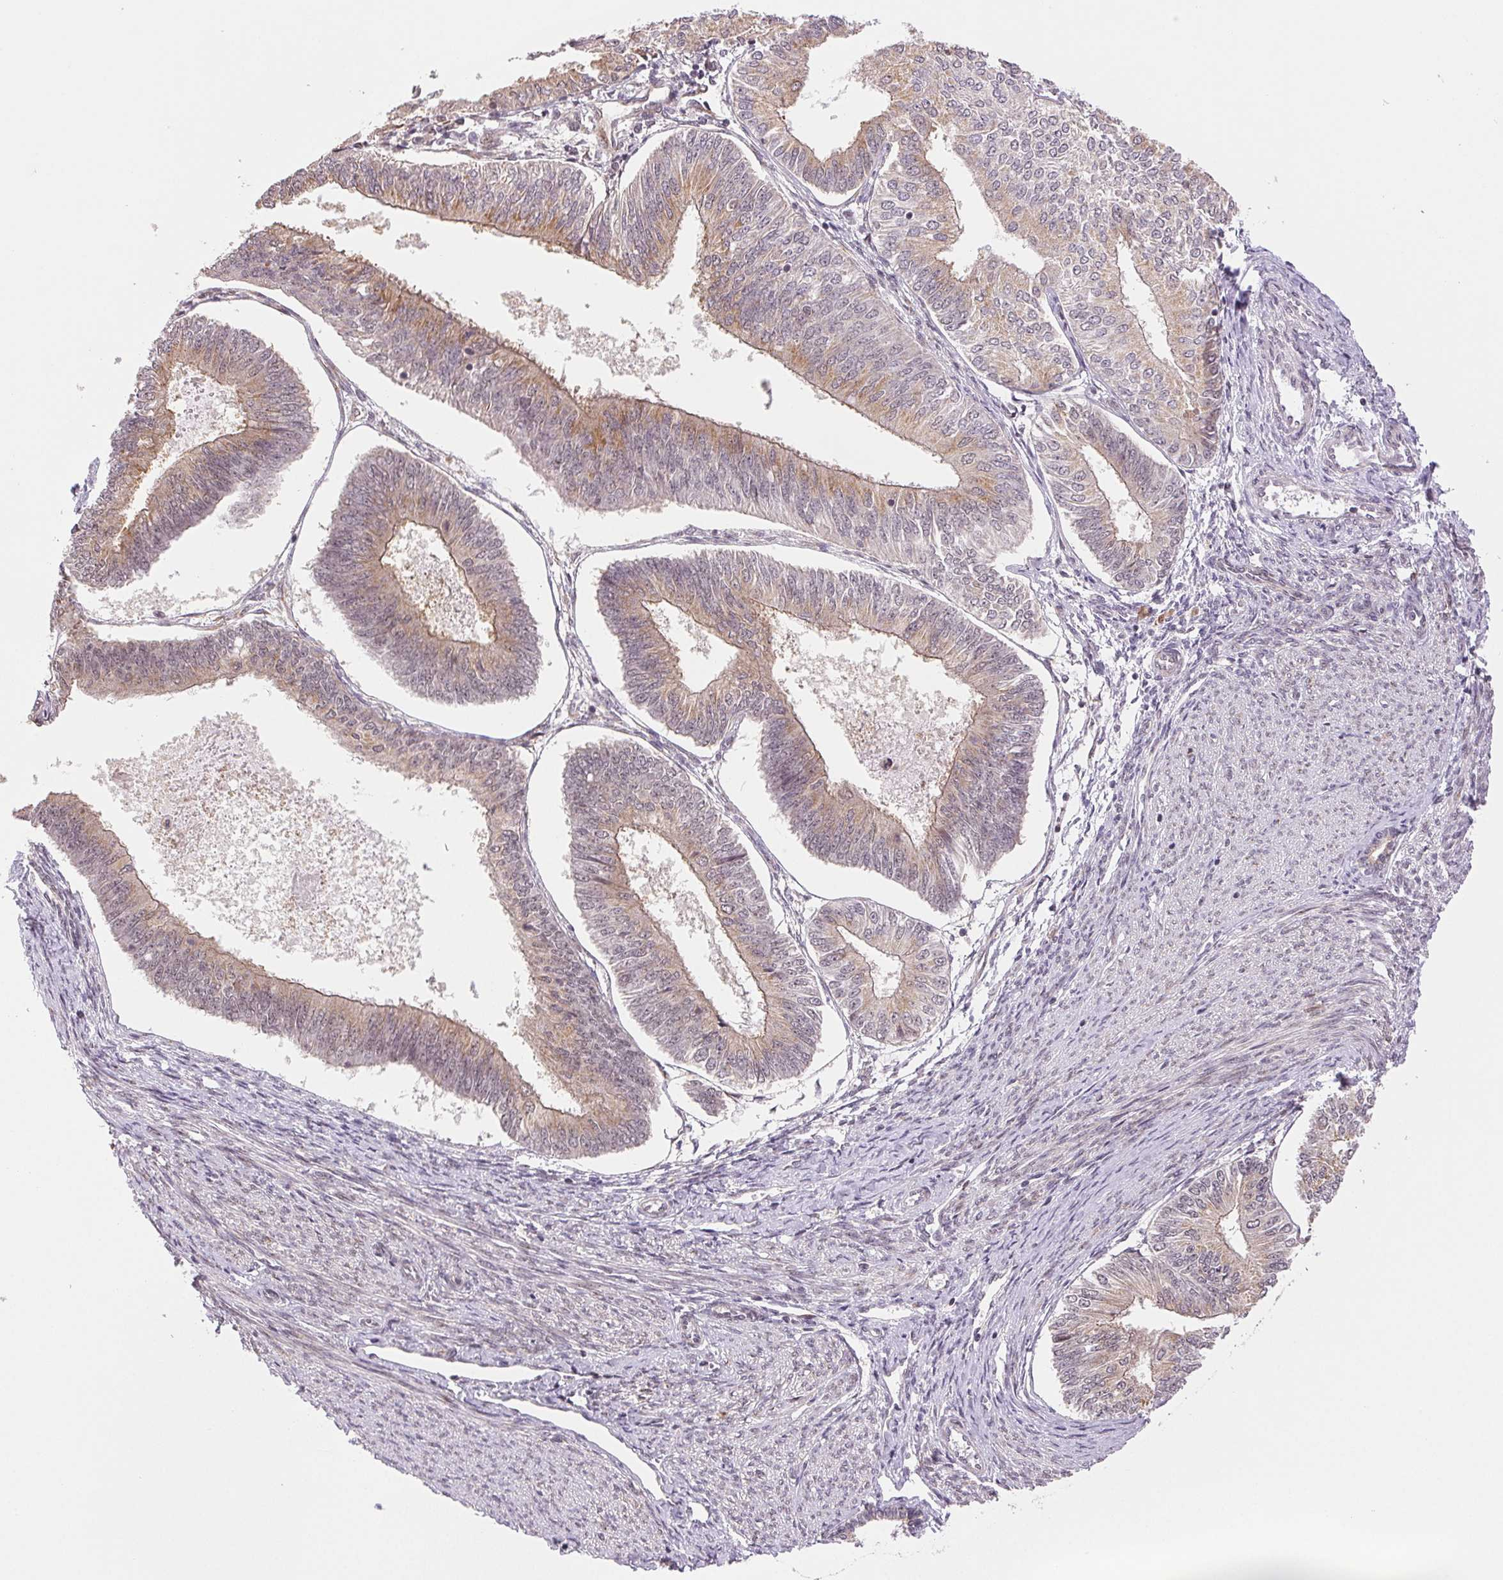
{"staining": {"intensity": "weak", "quantity": "25%-75%", "location": "cytoplasmic/membranous"}, "tissue": "endometrial cancer", "cell_type": "Tumor cells", "image_type": "cancer", "snomed": [{"axis": "morphology", "description": "Adenocarcinoma, NOS"}, {"axis": "topography", "description": "Endometrium"}], "caption": "This image exhibits IHC staining of endometrial adenocarcinoma, with low weak cytoplasmic/membranous staining in about 25%-75% of tumor cells.", "gene": "GRHL3", "patient": {"sex": "female", "age": 58}}